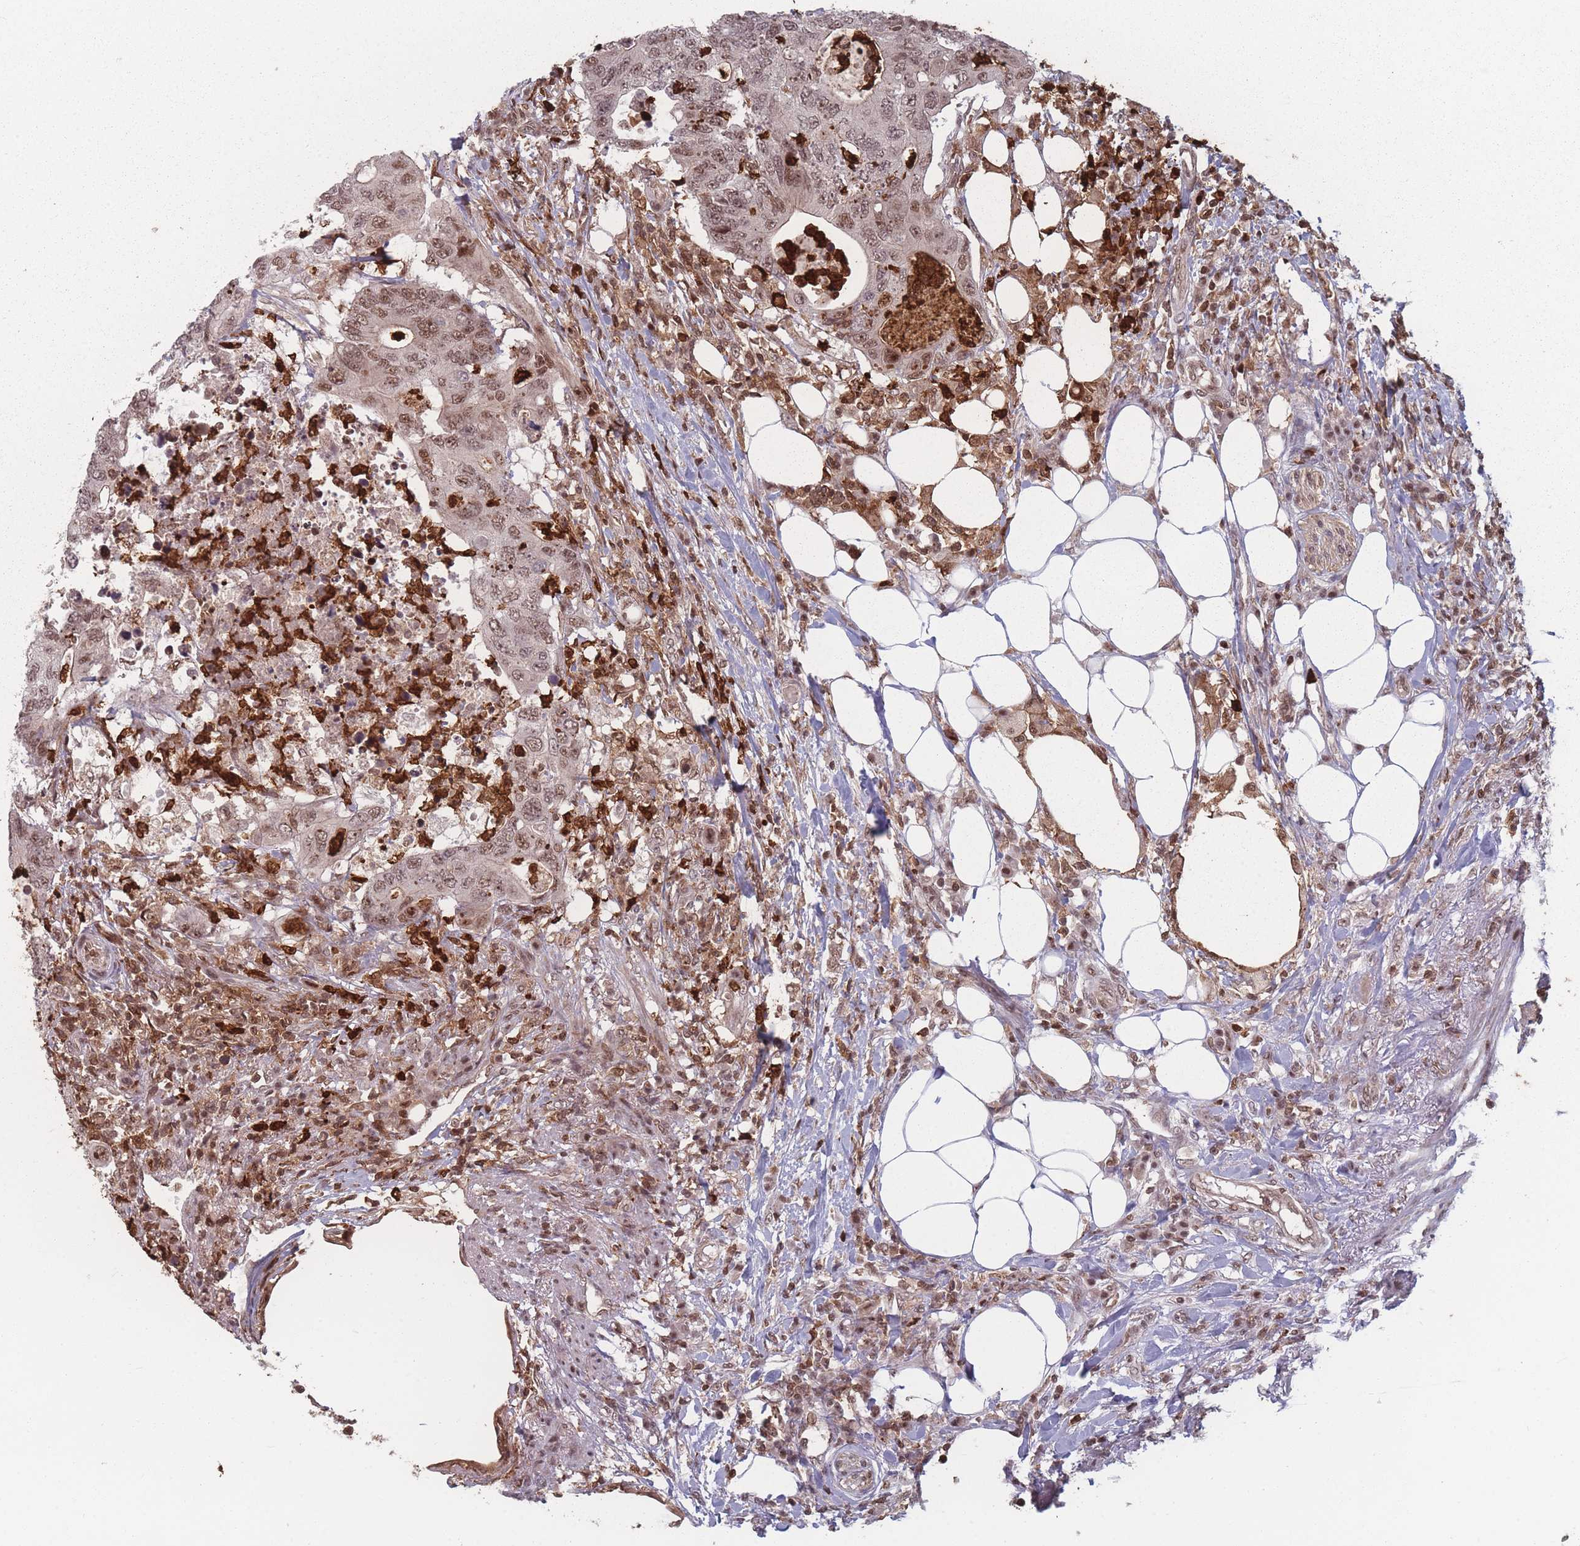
{"staining": {"intensity": "moderate", "quantity": ">75%", "location": "nuclear"}, "tissue": "colorectal cancer", "cell_type": "Tumor cells", "image_type": "cancer", "snomed": [{"axis": "morphology", "description": "Adenocarcinoma, NOS"}, {"axis": "topography", "description": "Colon"}], "caption": "Colorectal adenocarcinoma was stained to show a protein in brown. There is medium levels of moderate nuclear staining in approximately >75% of tumor cells.", "gene": "WDR55", "patient": {"sex": "male", "age": 71}}